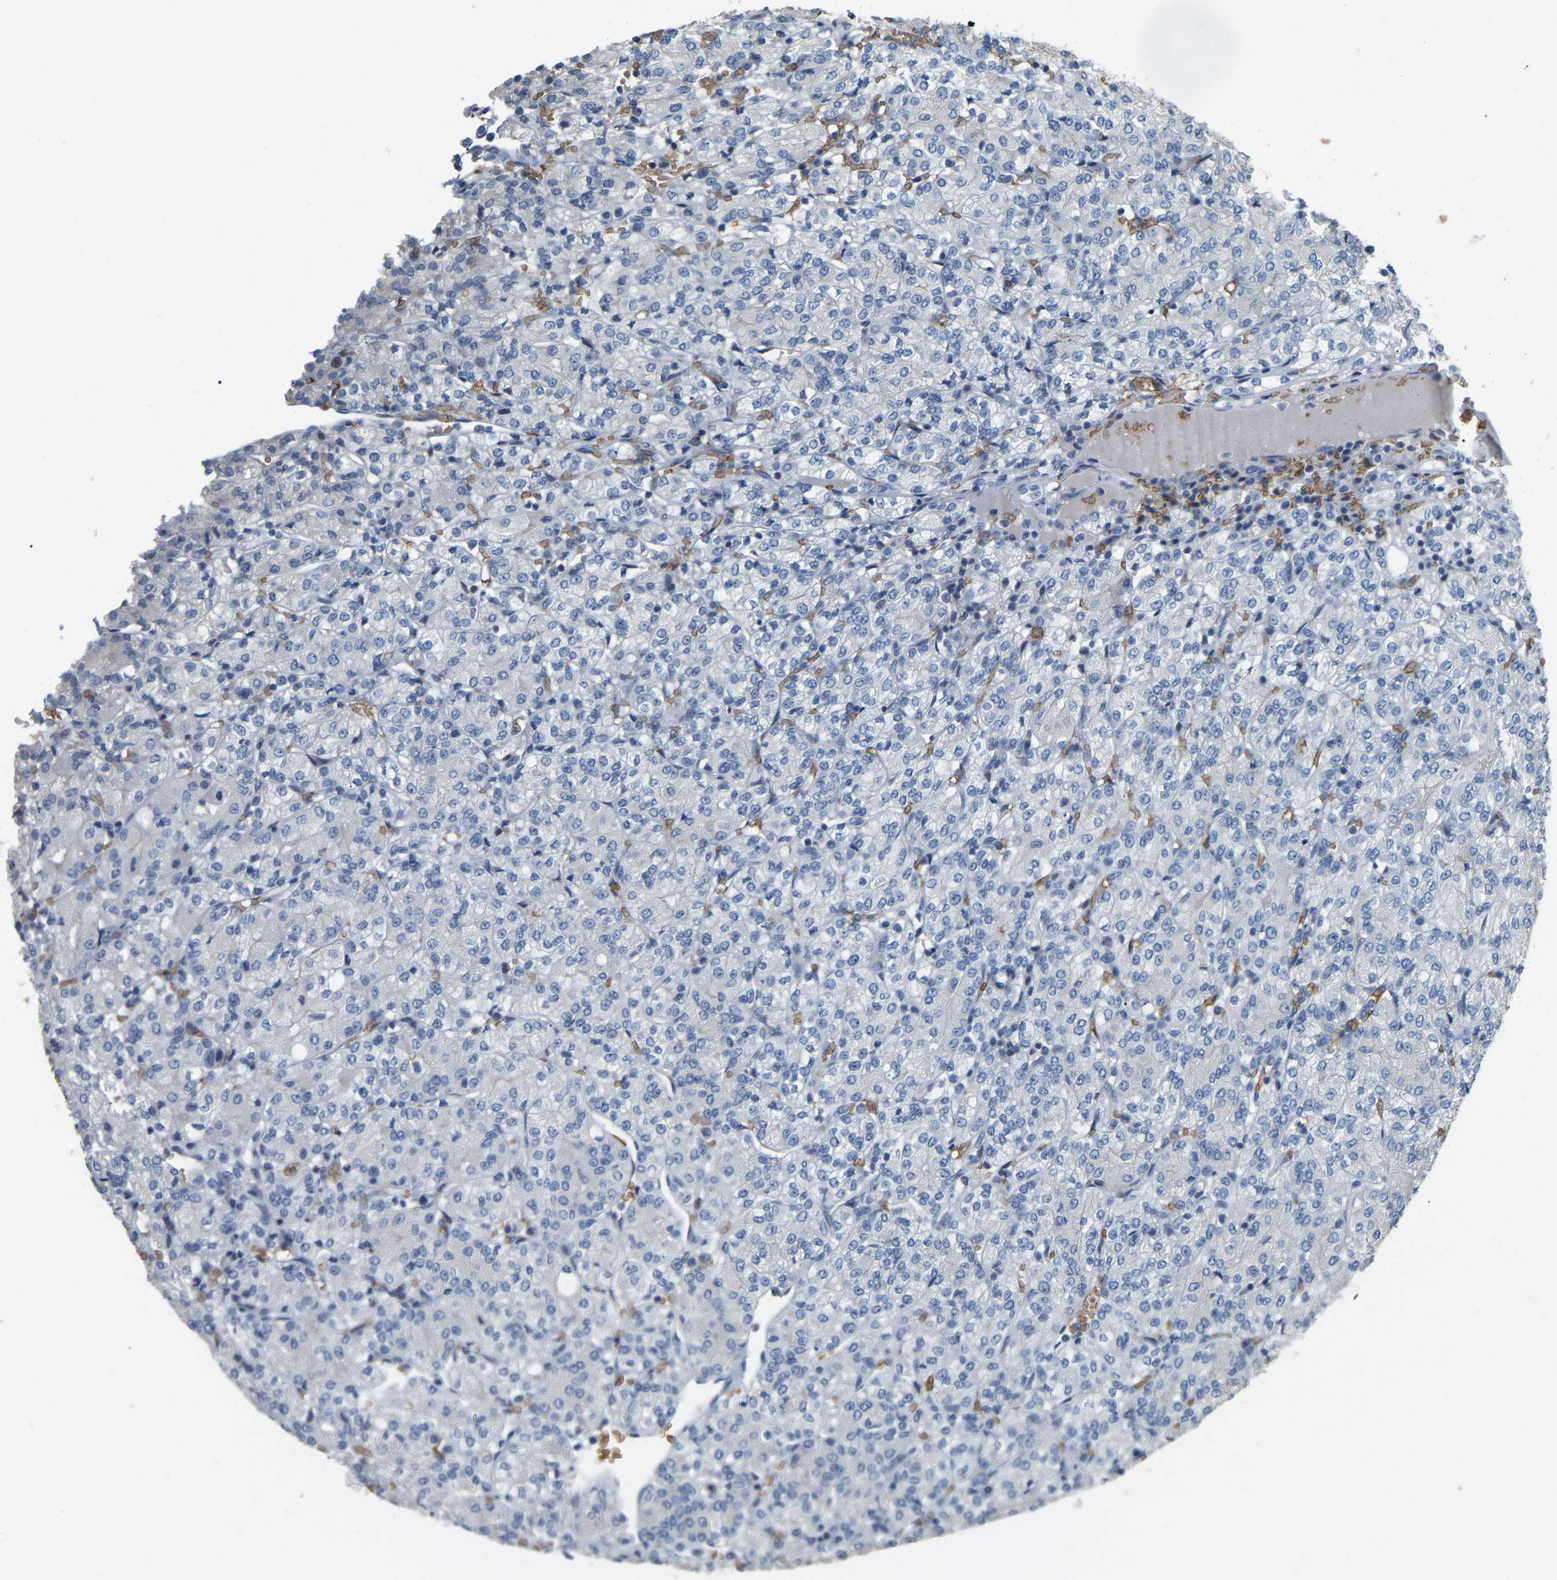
{"staining": {"intensity": "negative", "quantity": "none", "location": "none"}, "tissue": "renal cancer", "cell_type": "Tumor cells", "image_type": "cancer", "snomed": [{"axis": "morphology", "description": "Adenocarcinoma, NOS"}, {"axis": "topography", "description": "Kidney"}], "caption": "Tumor cells are negative for brown protein staining in renal adenocarcinoma.", "gene": "CFAP298", "patient": {"sex": "male", "age": 77}}